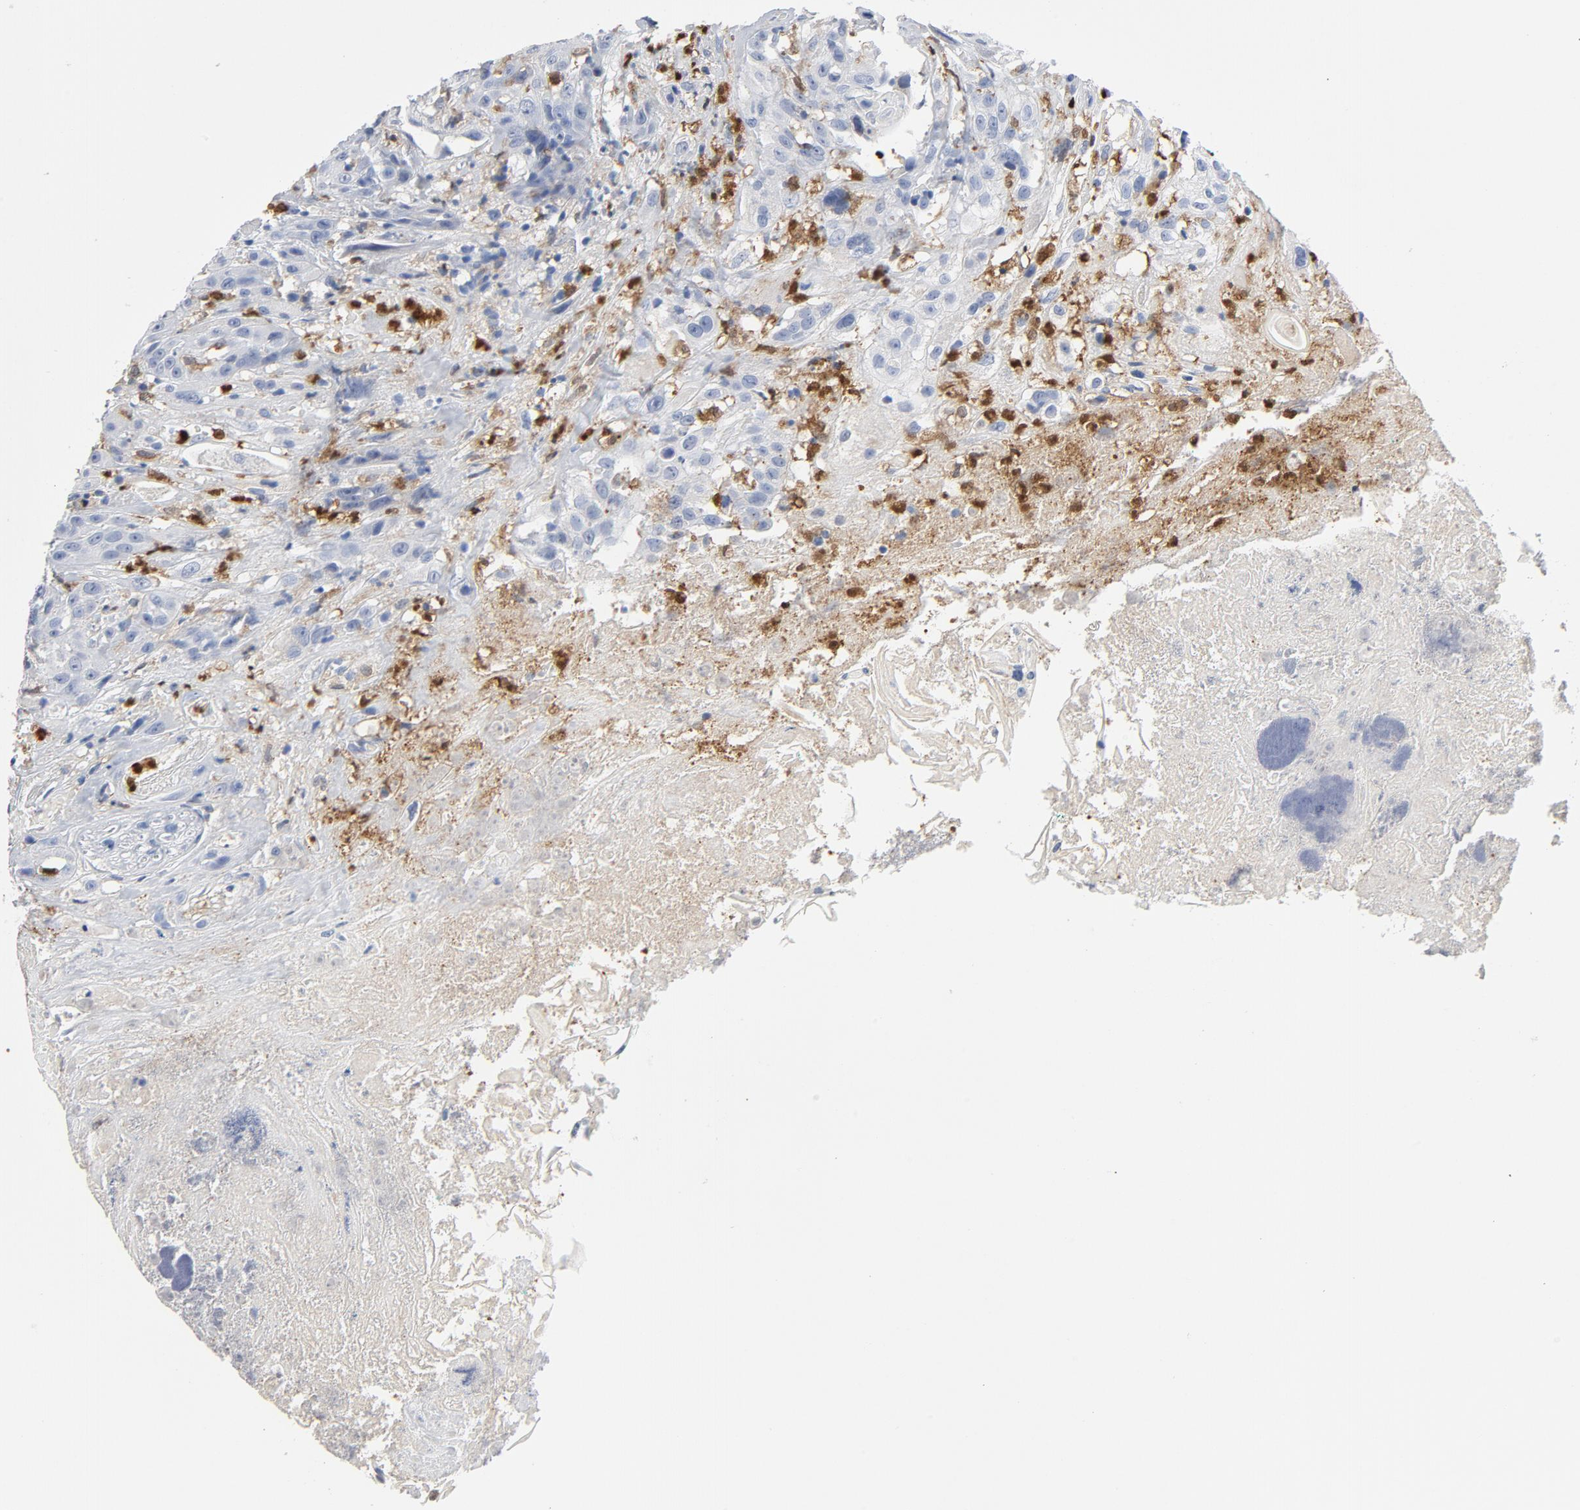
{"staining": {"intensity": "negative", "quantity": "none", "location": "none"}, "tissue": "head and neck cancer", "cell_type": "Tumor cells", "image_type": "cancer", "snomed": [{"axis": "morphology", "description": "Squamous cell carcinoma, NOS"}, {"axis": "topography", "description": "Head-Neck"}], "caption": "Tumor cells show no significant expression in squamous cell carcinoma (head and neck).", "gene": "NCF1", "patient": {"sex": "female", "age": 84}}